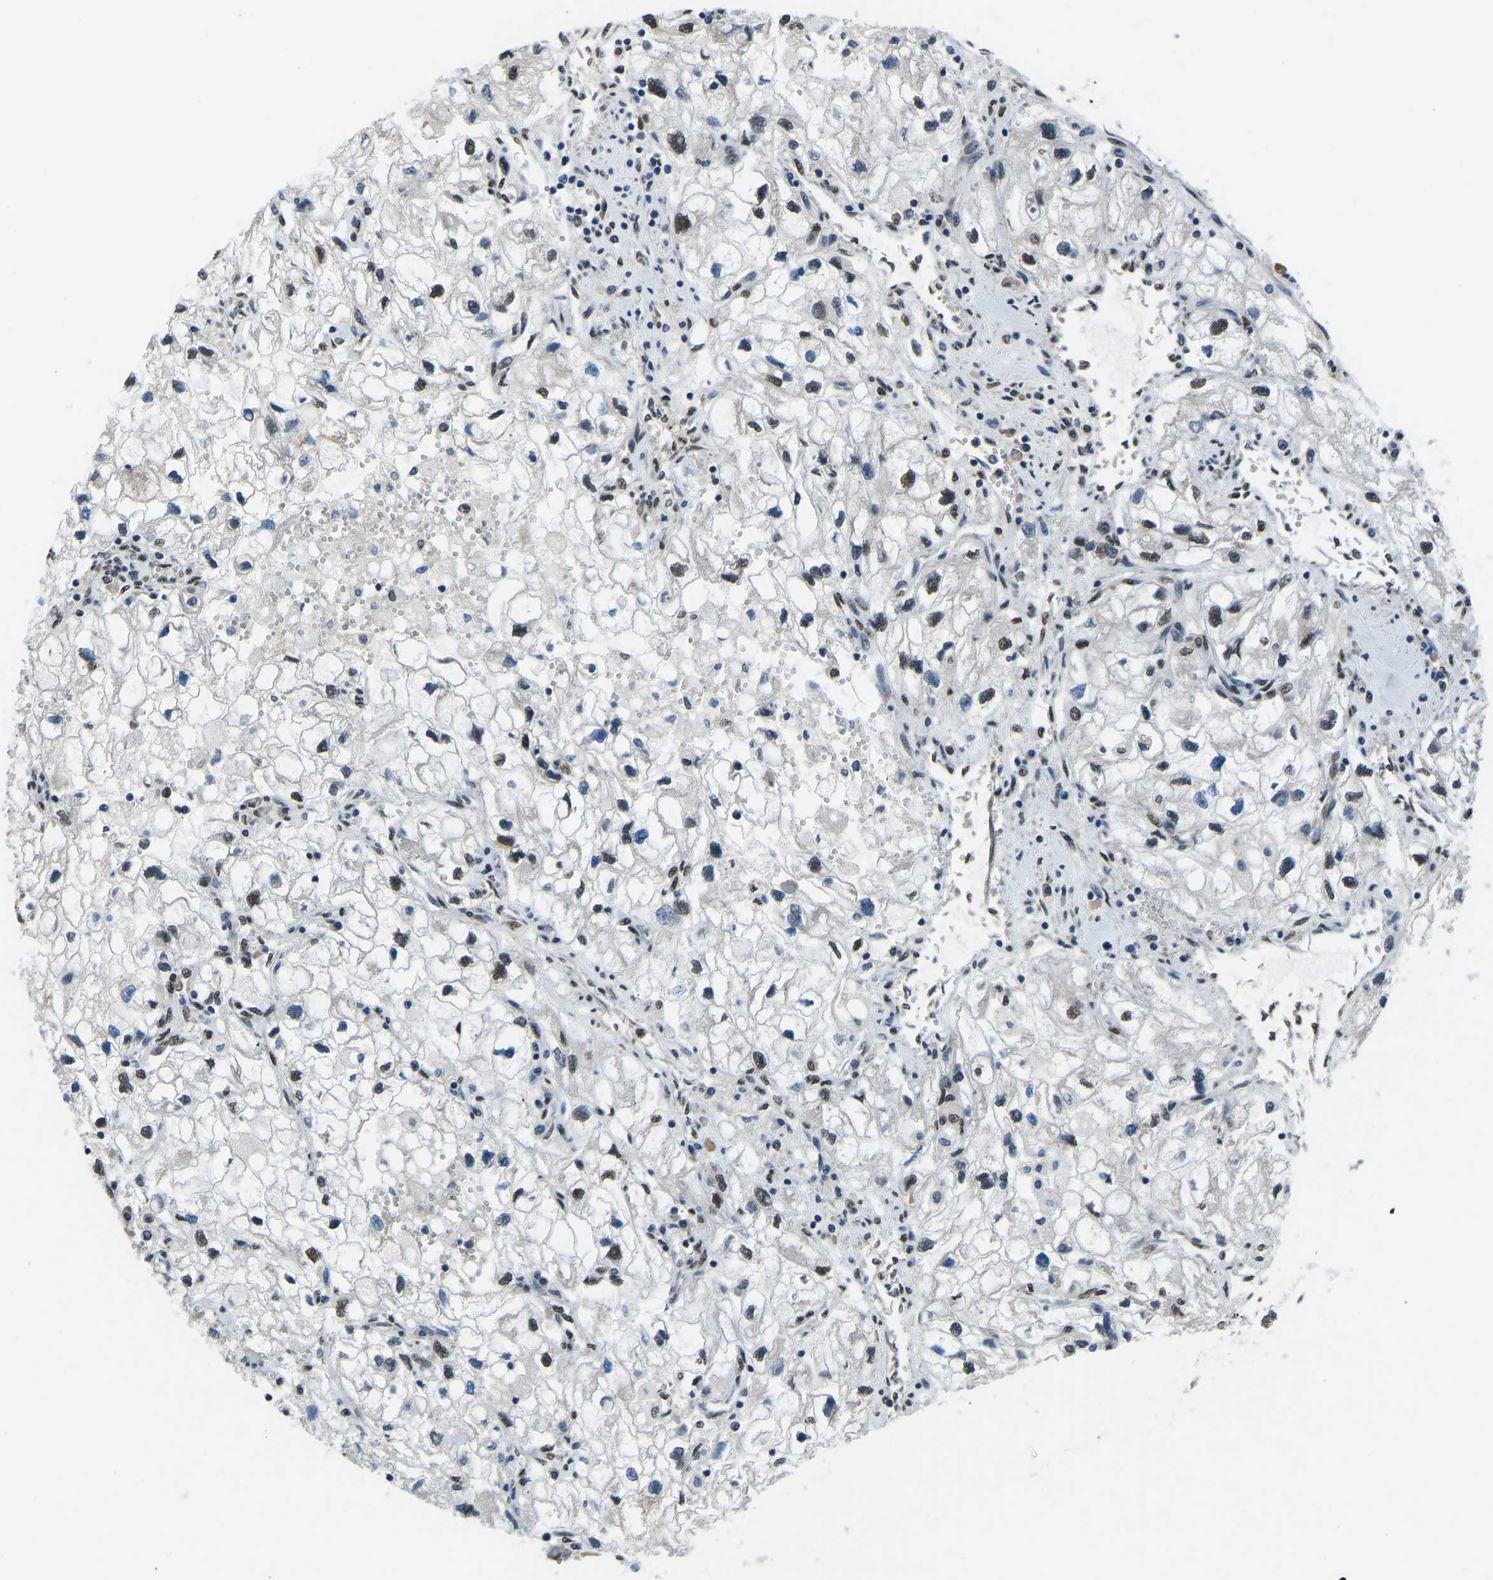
{"staining": {"intensity": "weak", "quantity": "25%-75%", "location": "nuclear"}, "tissue": "renal cancer", "cell_type": "Tumor cells", "image_type": "cancer", "snomed": [{"axis": "morphology", "description": "Adenocarcinoma, NOS"}, {"axis": "topography", "description": "Kidney"}], "caption": "Protein staining reveals weak nuclear positivity in about 25%-75% of tumor cells in renal adenocarcinoma.", "gene": "FOS", "patient": {"sex": "female", "age": 70}}